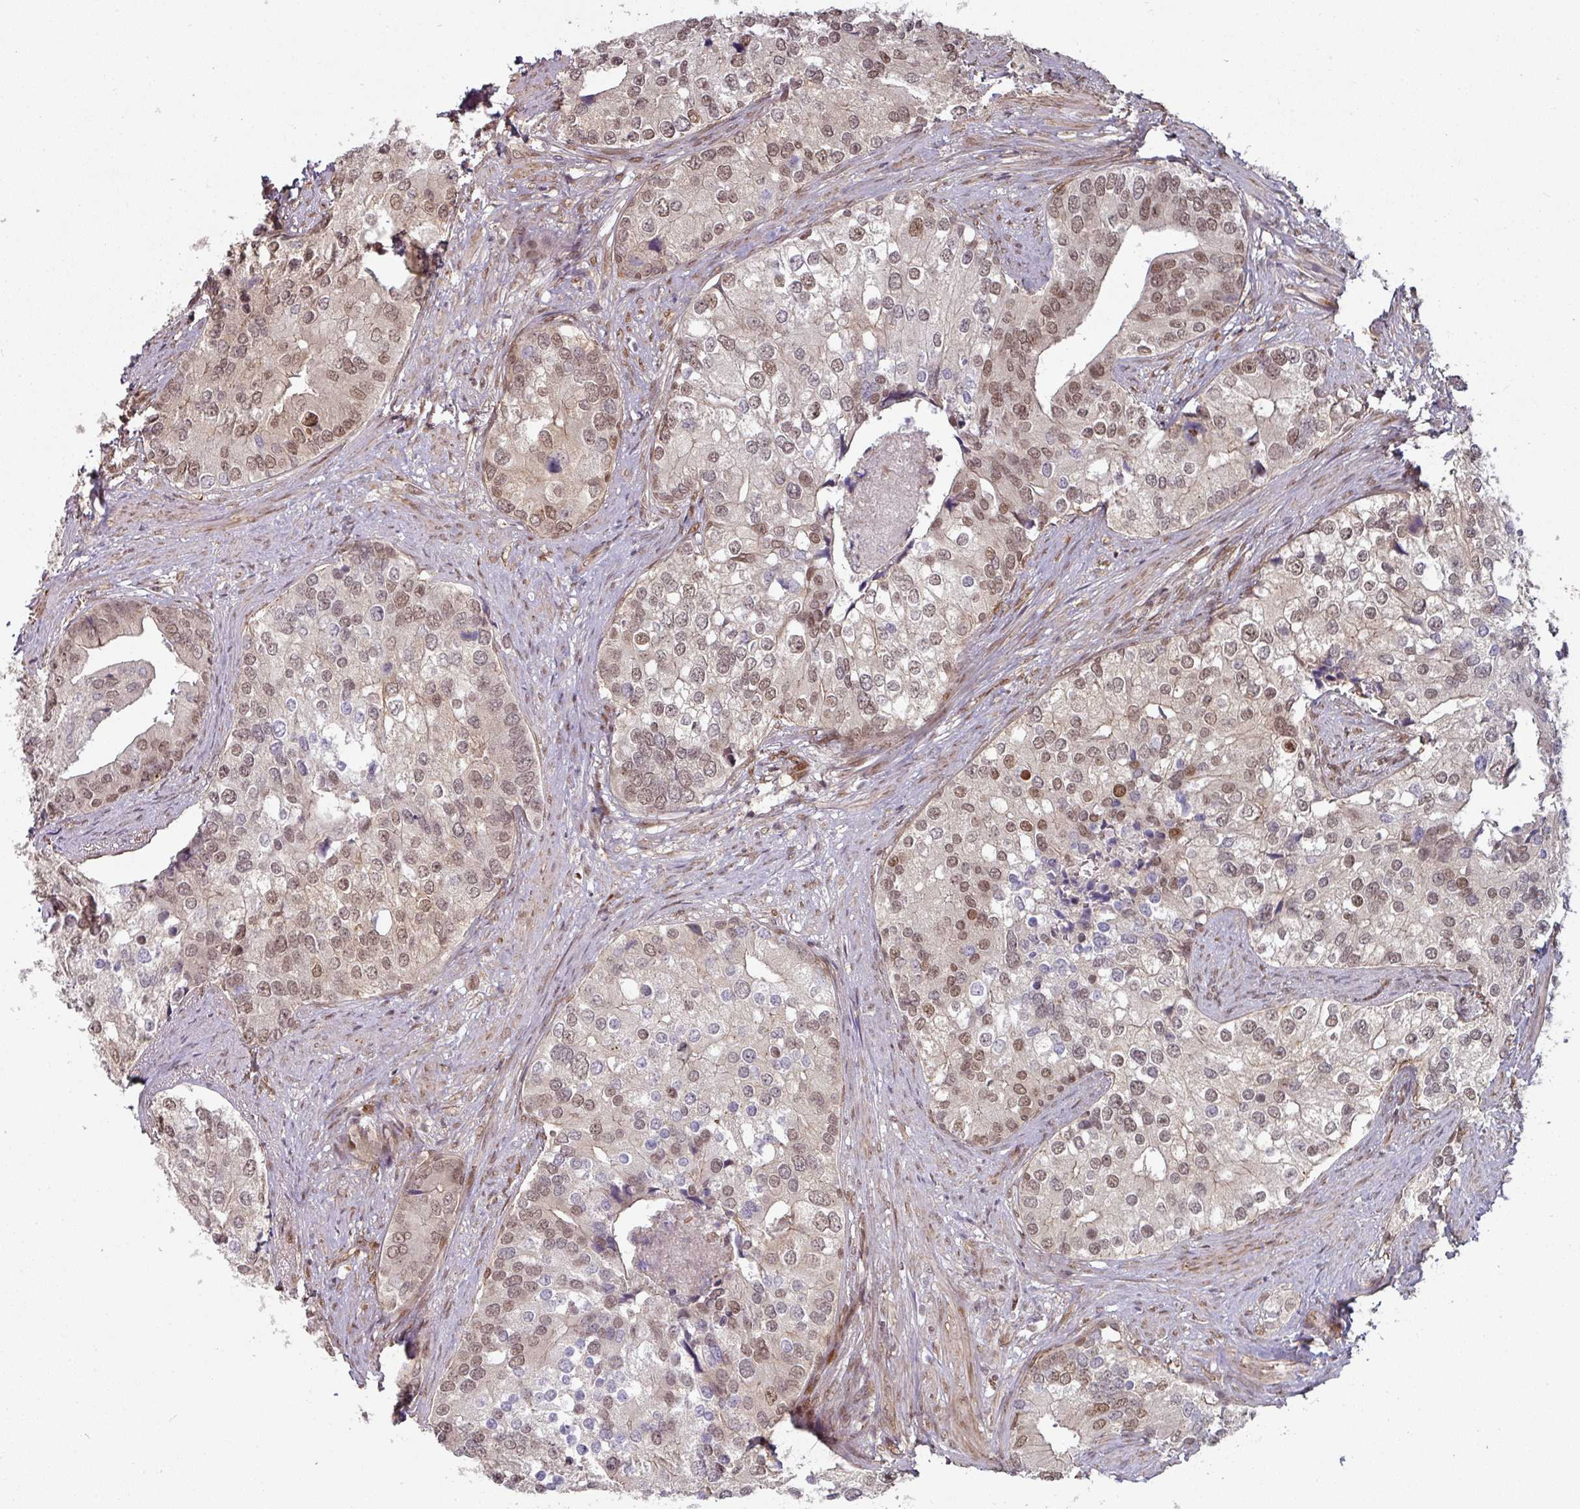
{"staining": {"intensity": "weak", "quantity": "25%-75%", "location": "nuclear"}, "tissue": "prostate cancer", "cell_type": "Tumor cells", "image_type": "cancer", "snomed": [{"axis": "morphology", "description": "Adenocarcinoma, High grade"}, {"axis": "topography", "description": "Prostate"}], "caption": "DAB immunohistochemical staining of prostate cancer shows weak nuclear protein expression in about 25%-75% of tumor cells.", "gene": "SIK3", "patient": {"sex": "male", "age": 62}}